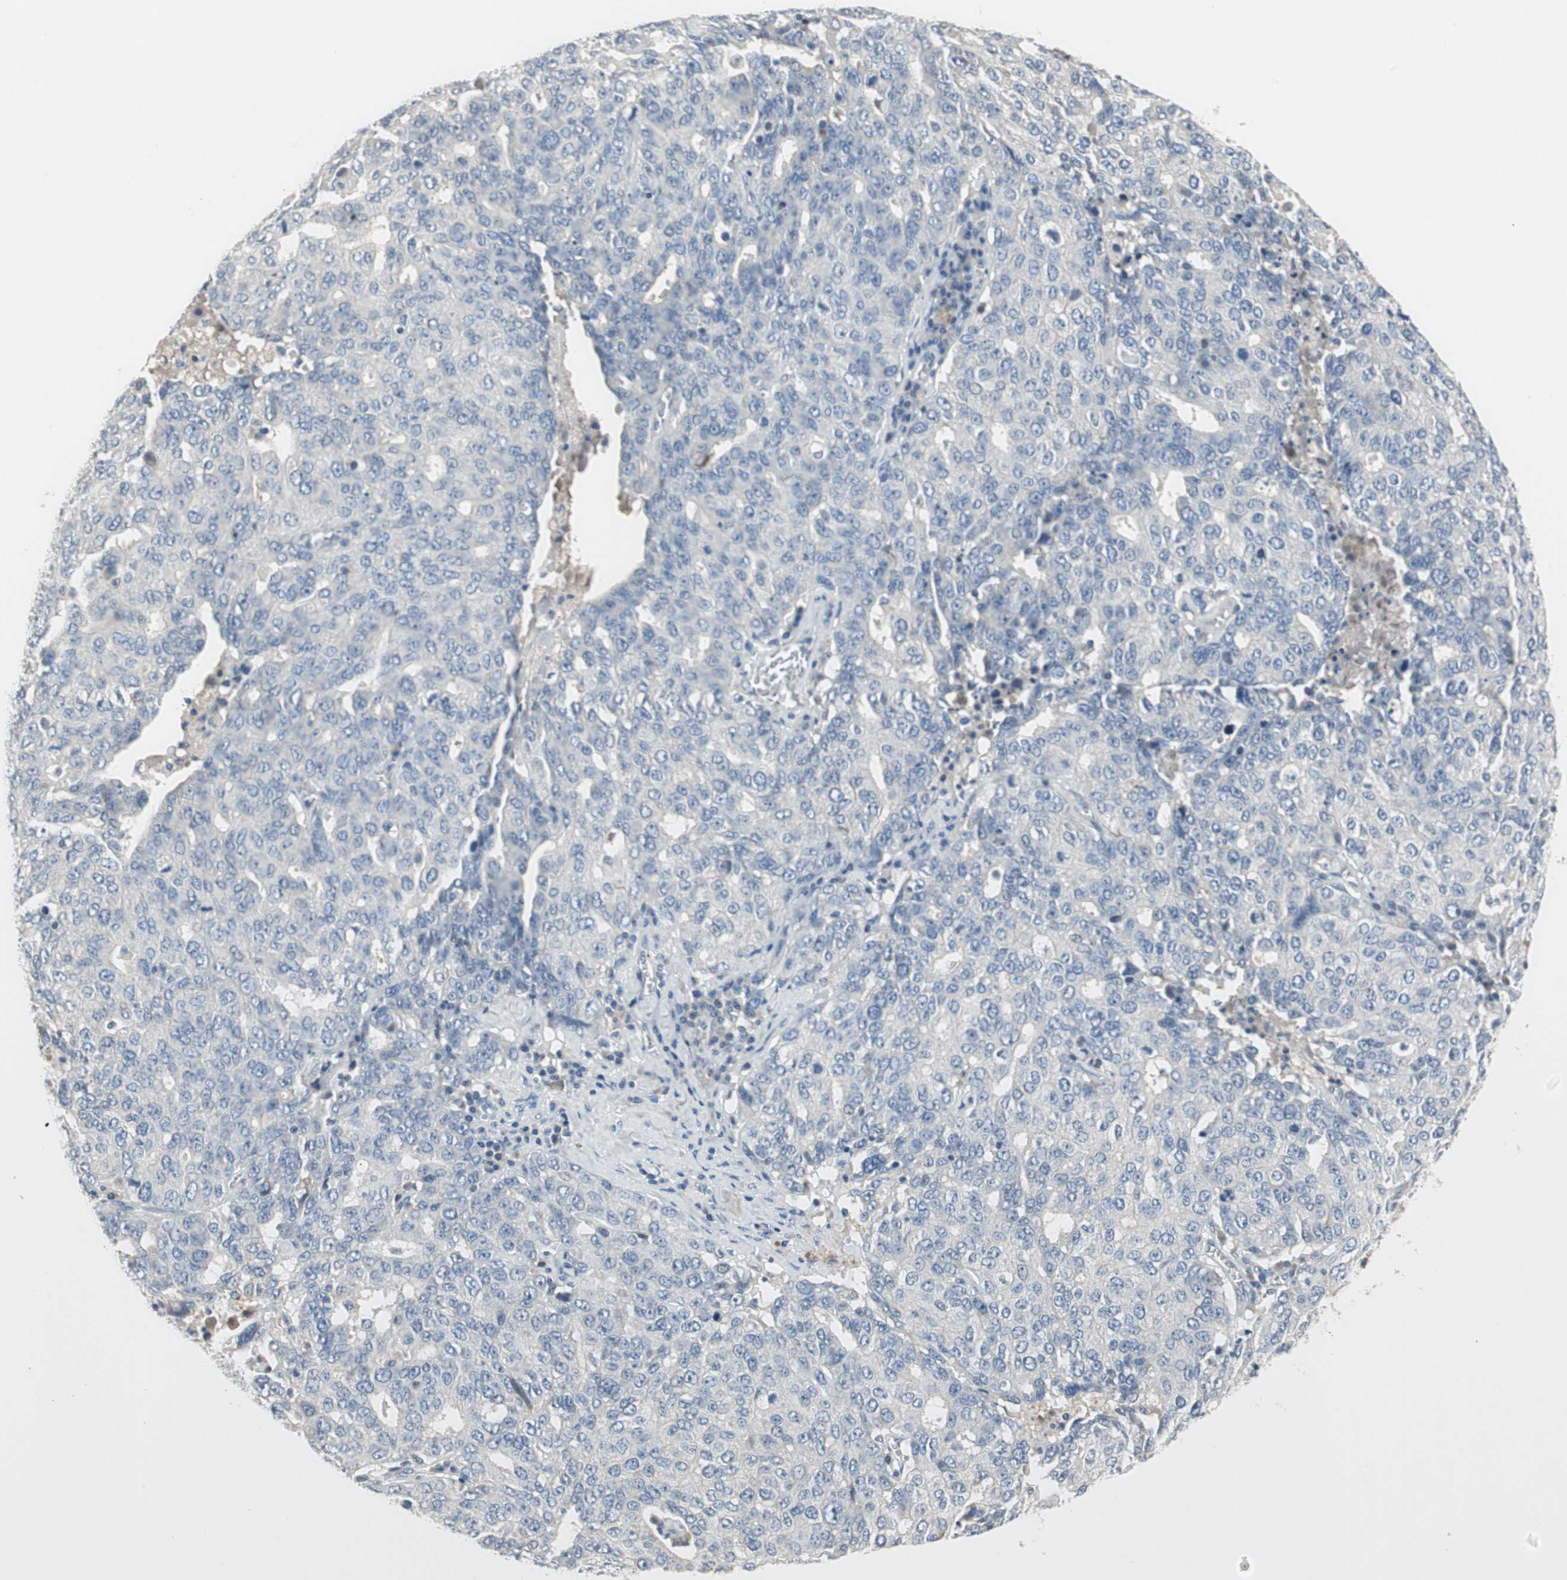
{"staining": {"intensity": "negative", "quantity": "none", "location": "none"}, "tissue": "ovarian cancer", "cell_type": "Tumor cells", "image_type": "cancer", "snomed": [{"axis": "morphology", "description": "Carcinoma, endometroid"}, {"axis": "topography", "description": "Ovary"}], "caption": "There is no significant expression in tumor cells of endometroid carcinoma (ovarian).", "gene": "CPA3", "patient": {"sex": "female", "age": 62}}